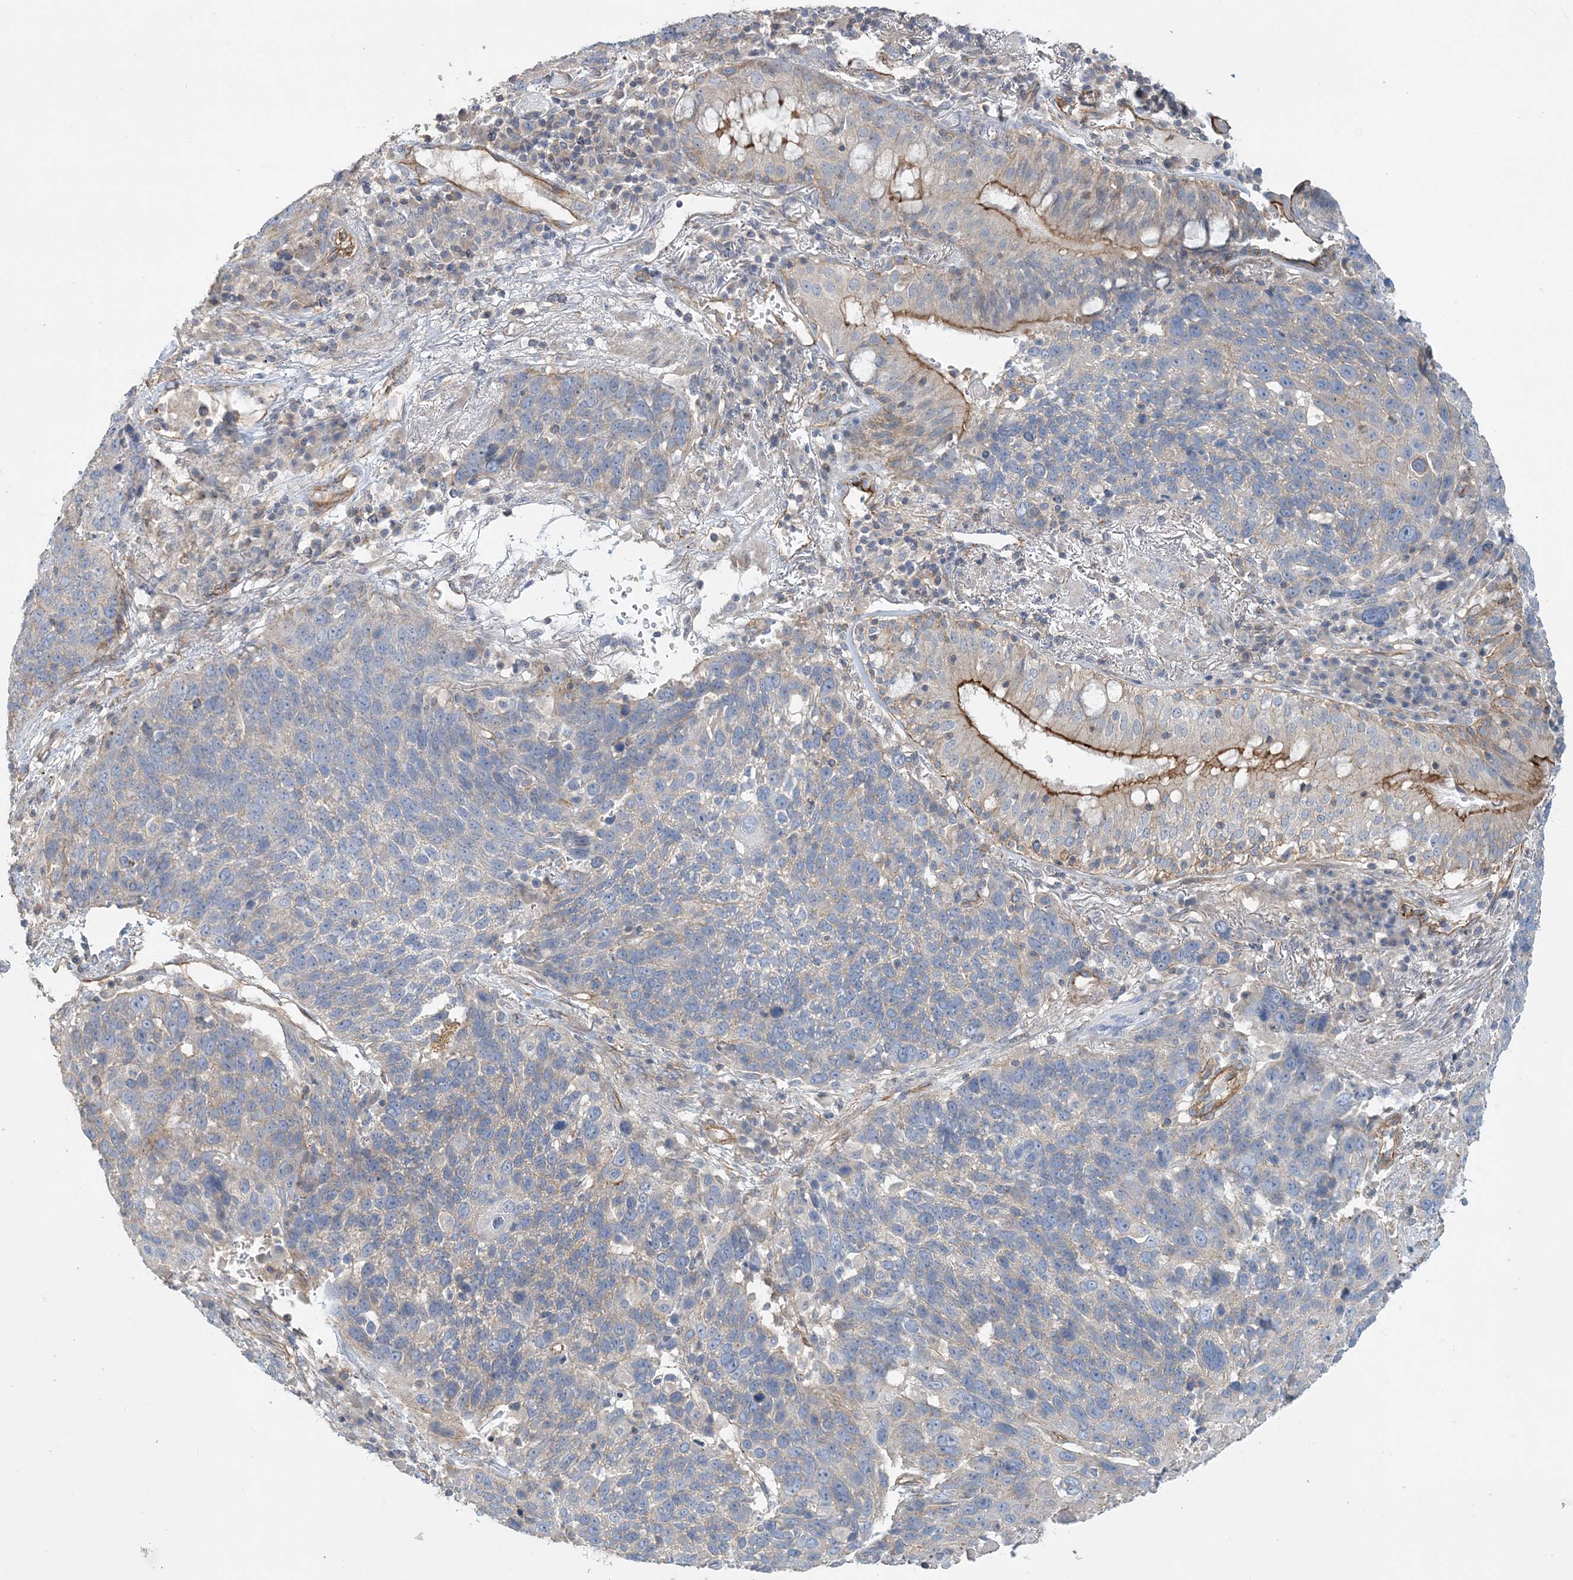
{"staining": {"intensity": "negative", "quantity": "none", "location": "none"}, "tissue": "lung cancer", "cell_type": "Tumor cells", "image_type": "cancer", "snomed": [{"axis": "morphology", "description": "Squamous cell carcinoma, NOS"}, {"axis": "topography", "description": "Lung"}], "caption": "Tumor cells show no significant protein expression in lung cancer (squamous cell carcinoma).", "gene": "PIGC", "patient": {"sex": "male", "age": 66}}